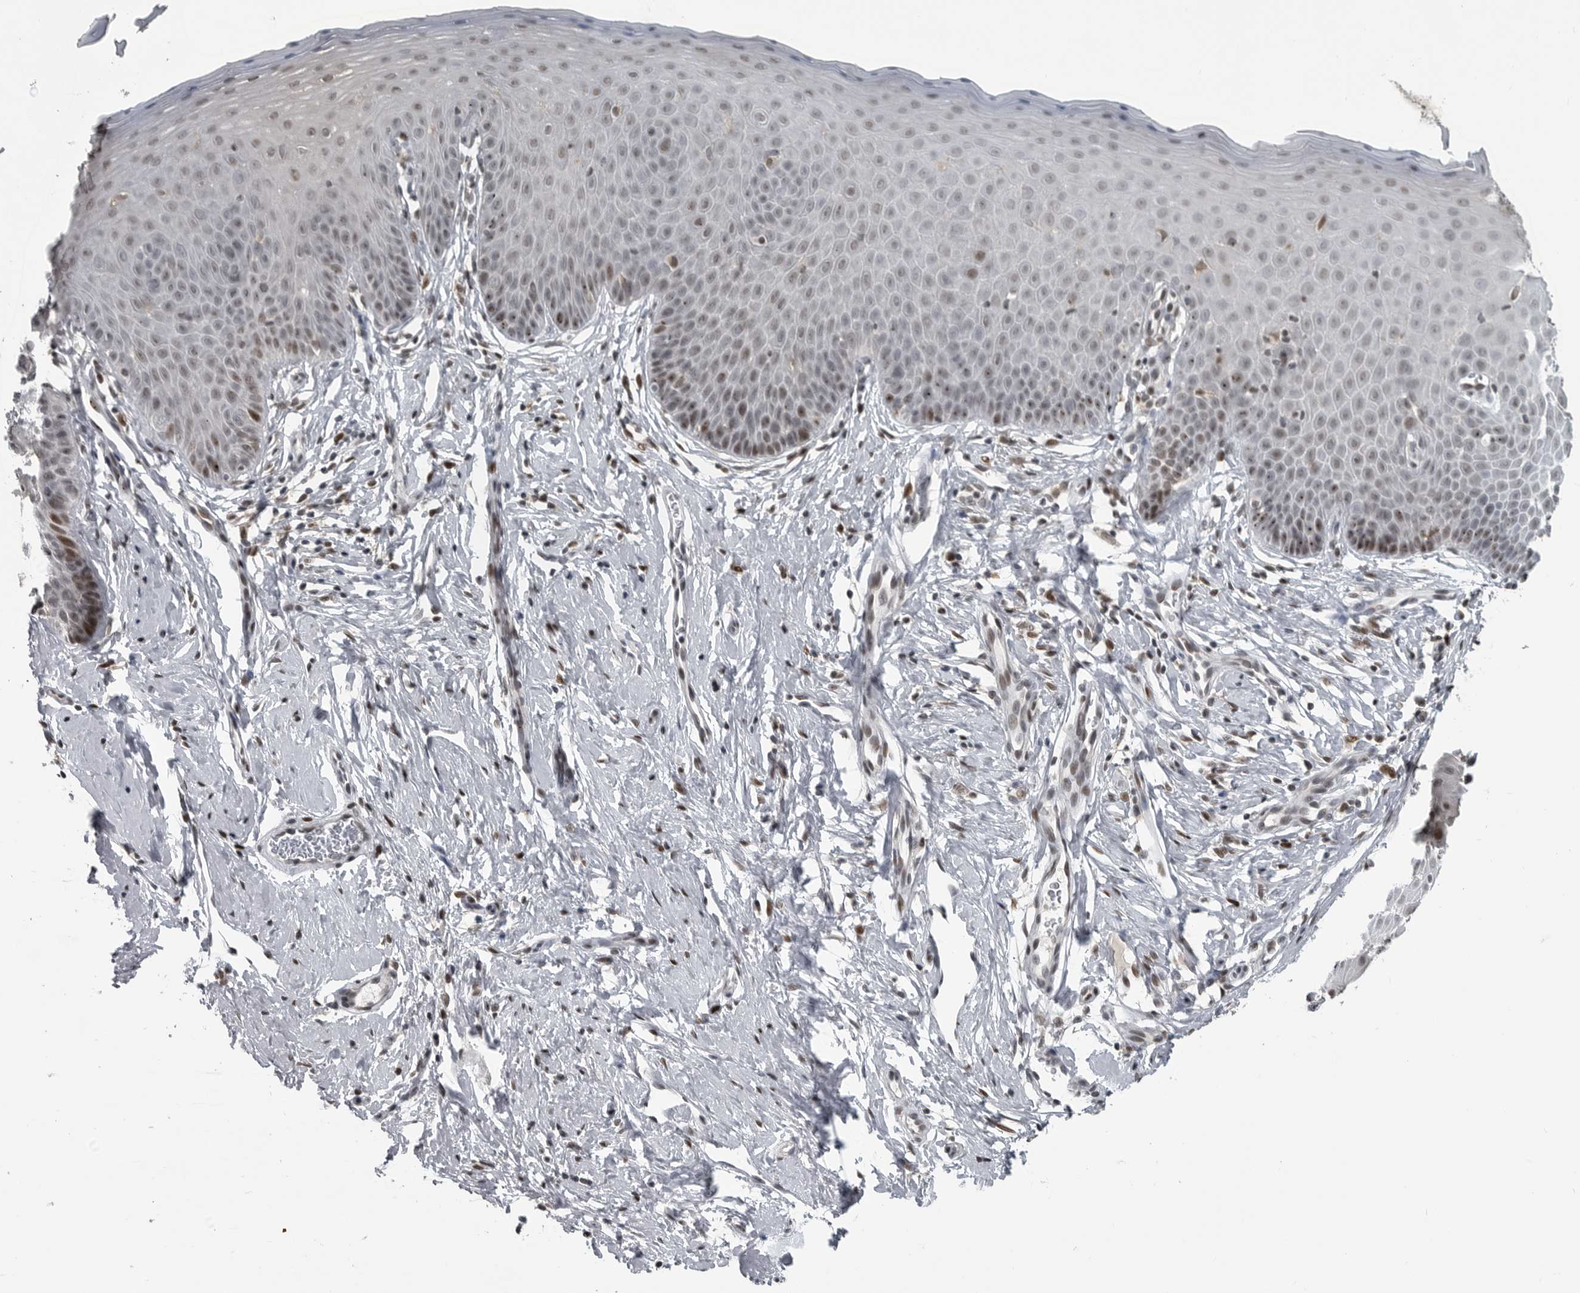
{"staining": {"intensity": "strong", "quantity": ">75%", "location": "nuclear"}, "tissue": "cervix", "cell_type": "Glandular cells", "image_type": "normal", "snomed": [{"axis": "morphology", "description": "Normal tissue, NOS"}, {"axis": "topography", "description": "Cervix"}], "caption": "IHC (DAB) staining of unremarkable human cervix reveals strong nuclear protein positivity in approximately >75% of glandular cells.", "gene": "C8orf58", "patient": {"sex": "female", "age": 36}}